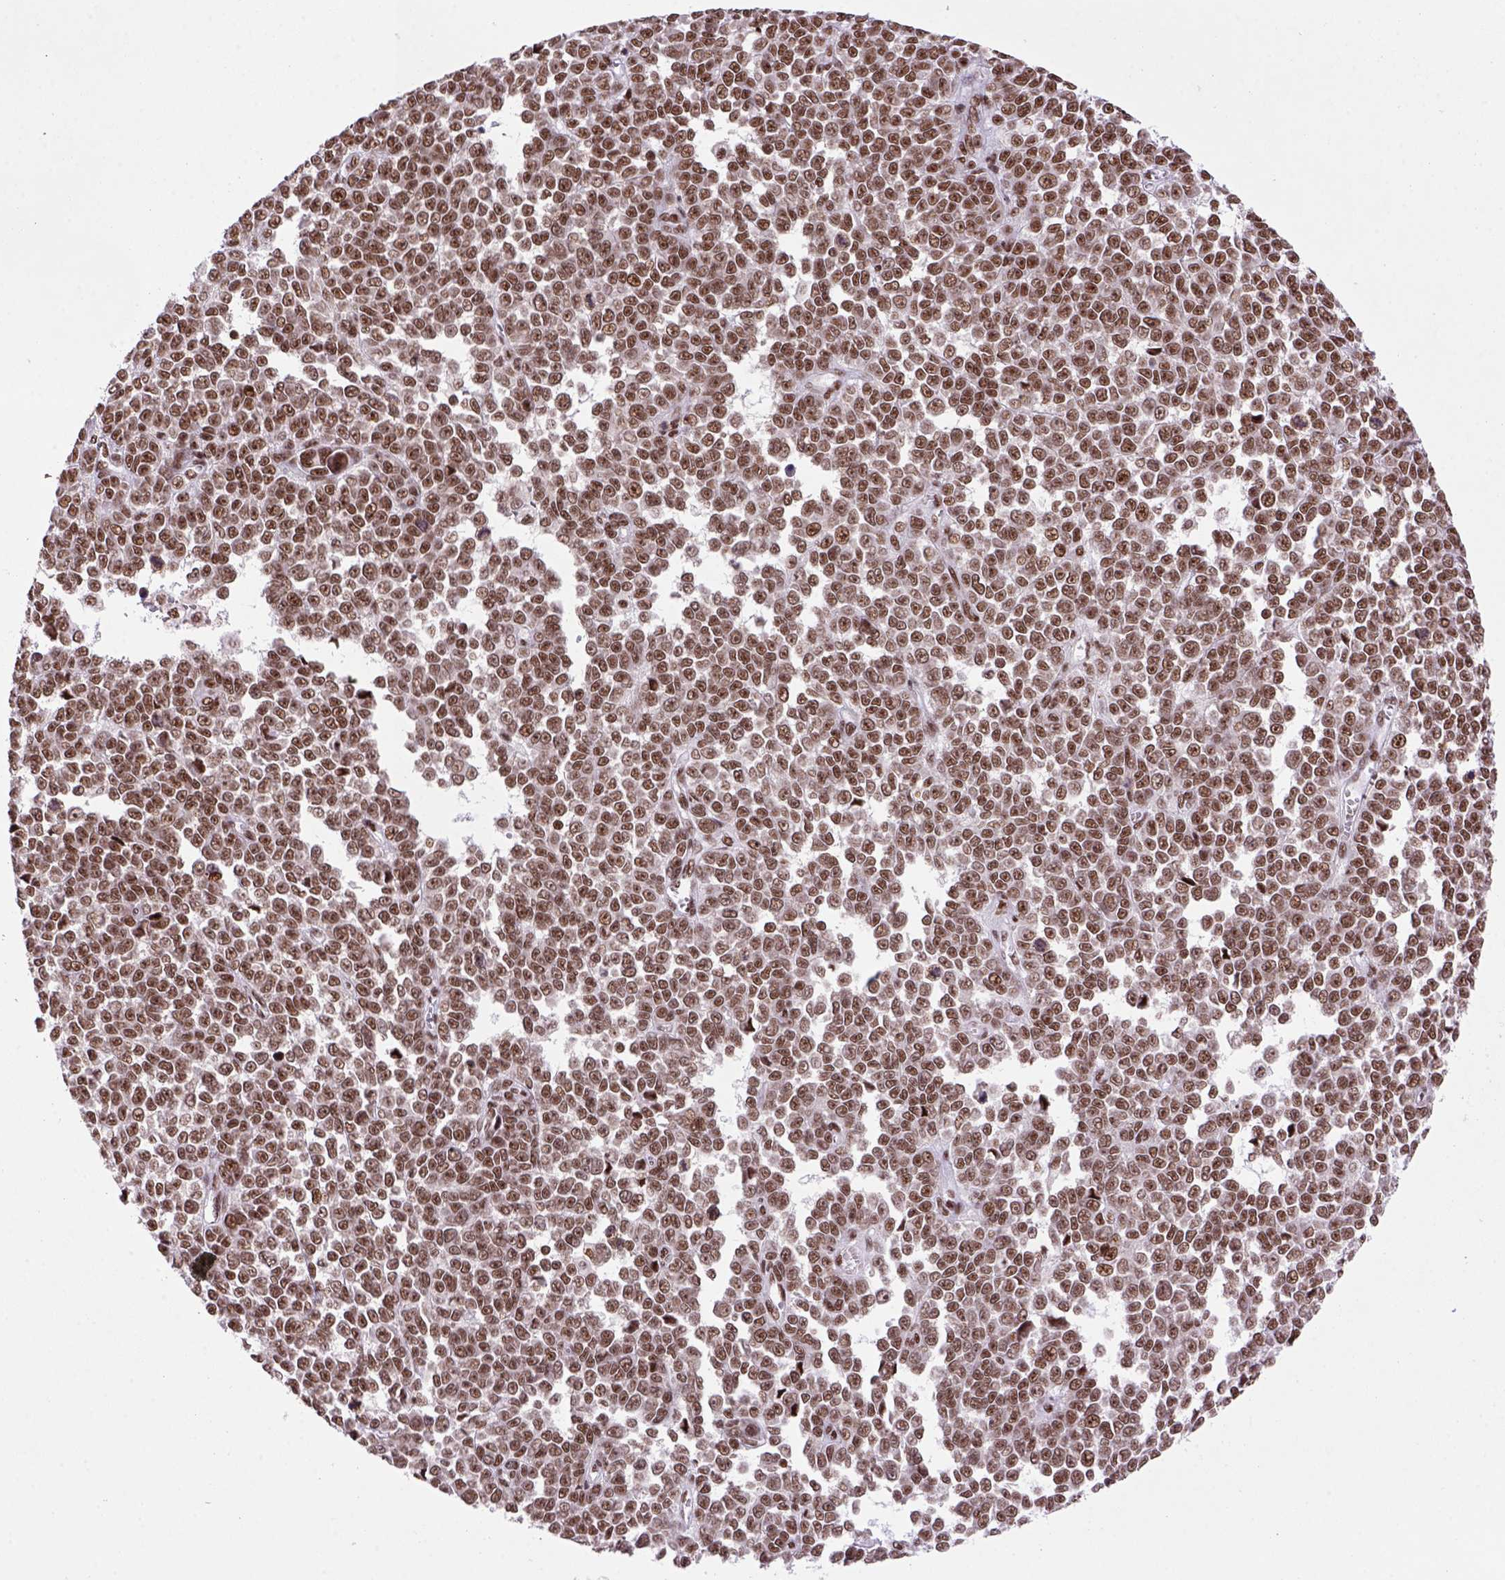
{"staining": {"intensity": "moderate", "quantity": ">75%", "location": "nuclear"}, "tissue": "melanoma", "cell_type": "Tumor cells", "image_type": "cancer", "snomed": [{"axis": "morphology", "description": "Malignant melanoma, NOS"}, {"axis": "topography", "description": "Skin"}], "caption": "Protein expression analysis of melanoma exhibits moderate nuclear expression in approximately >75% of tumor cells. The staining is performed using DAB brown chromogen to label protein expression. The nuclei are counter-stained blue using hematoxylin.", "gene": "NSMCE2", "patient": {"sex": "female", "age": 95}}